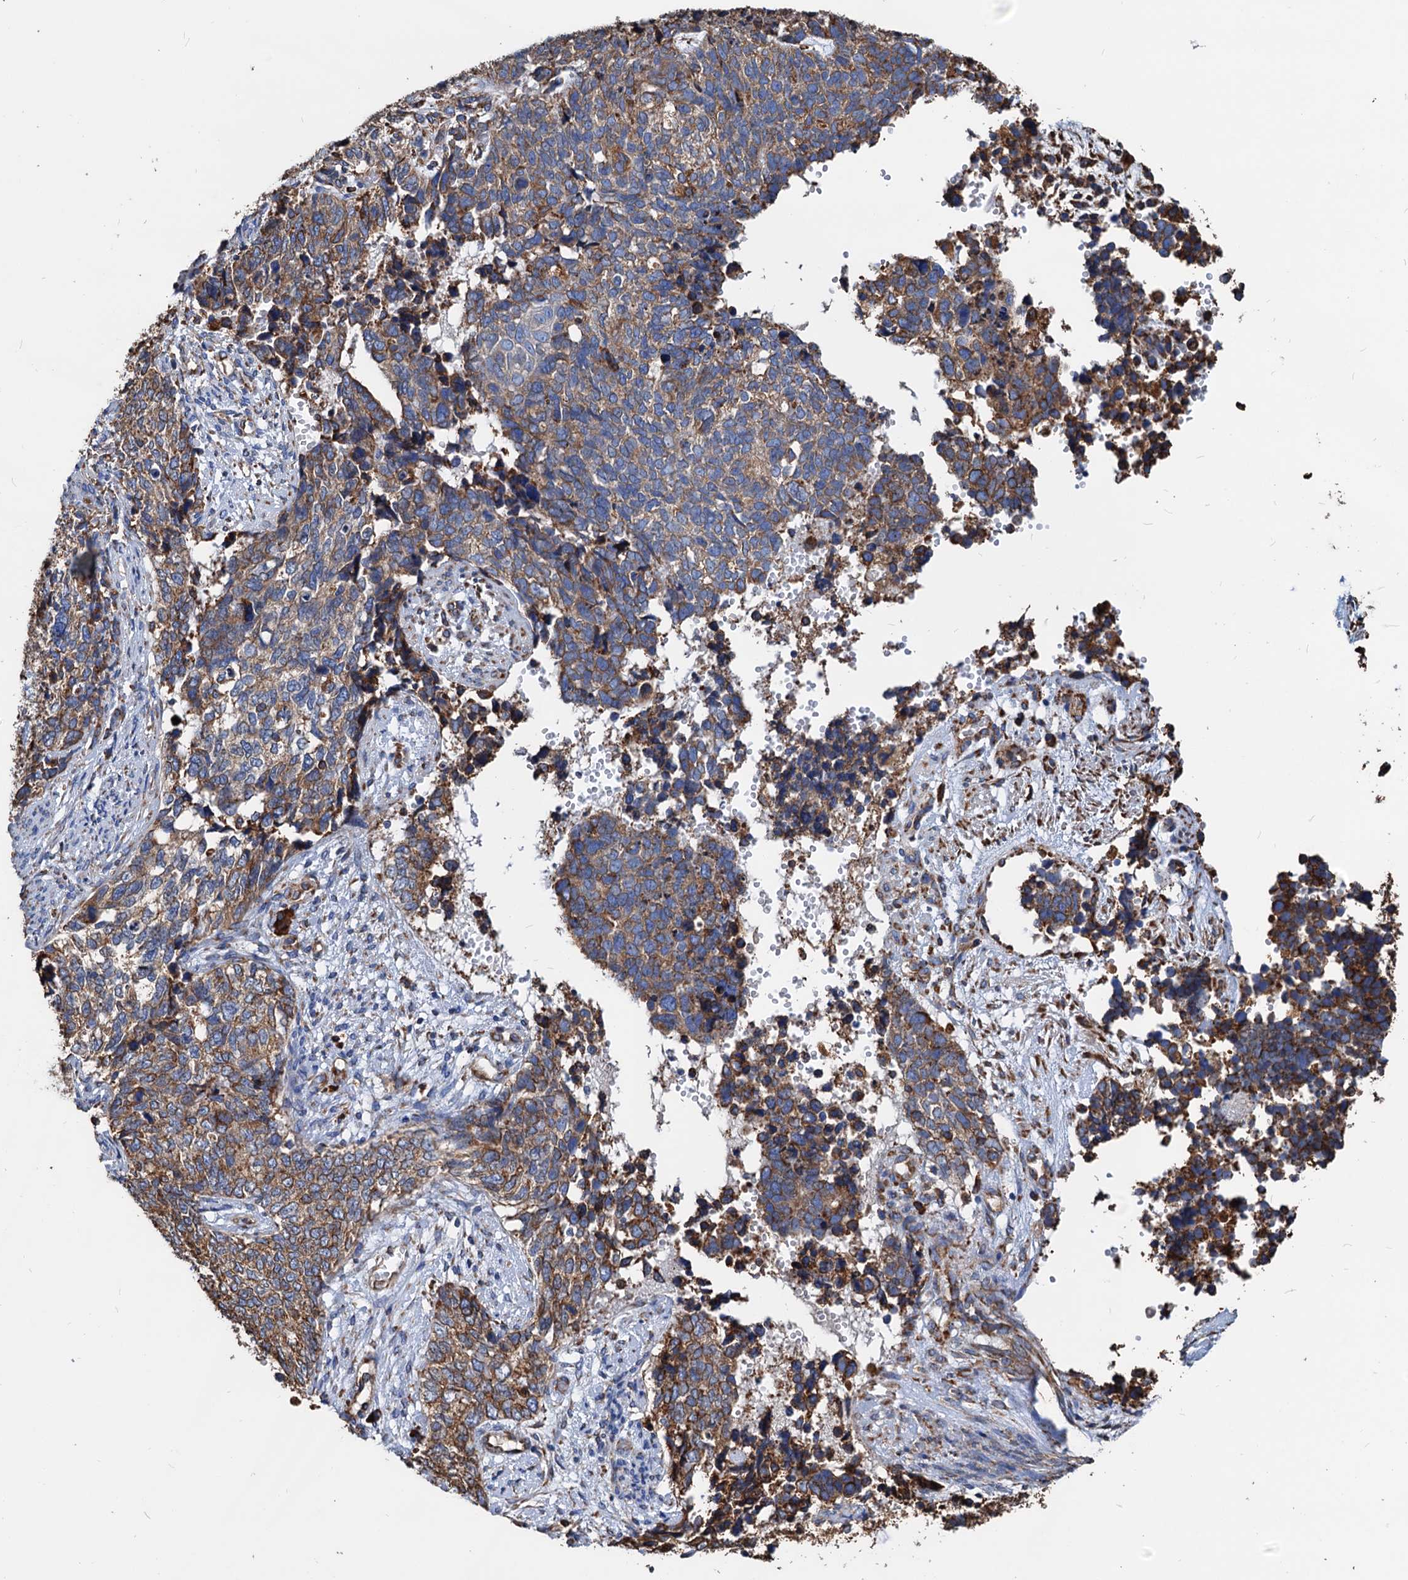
{"staining": {"intensity": "moderate", "quantity": ">75%", "location": "cytoplasmic/membranous"}, "tissue": "cervical cancer", "cell_type": "Tumor cells", "image_type": "cancer", "snomed": [{"axis": "morphology", "description": "Squamous cell carcinoma, NOS"}, {"axis": "topography", "description": "Cervix"}], "caption": "Human cervical cancer stained for a protein (brown) demonstrates moderate cytoplasmic/membranous positive positivity in about >75% of tumor cells.", "gene": "HSPA5", "patient": {"sex": "female", "age": 63}}